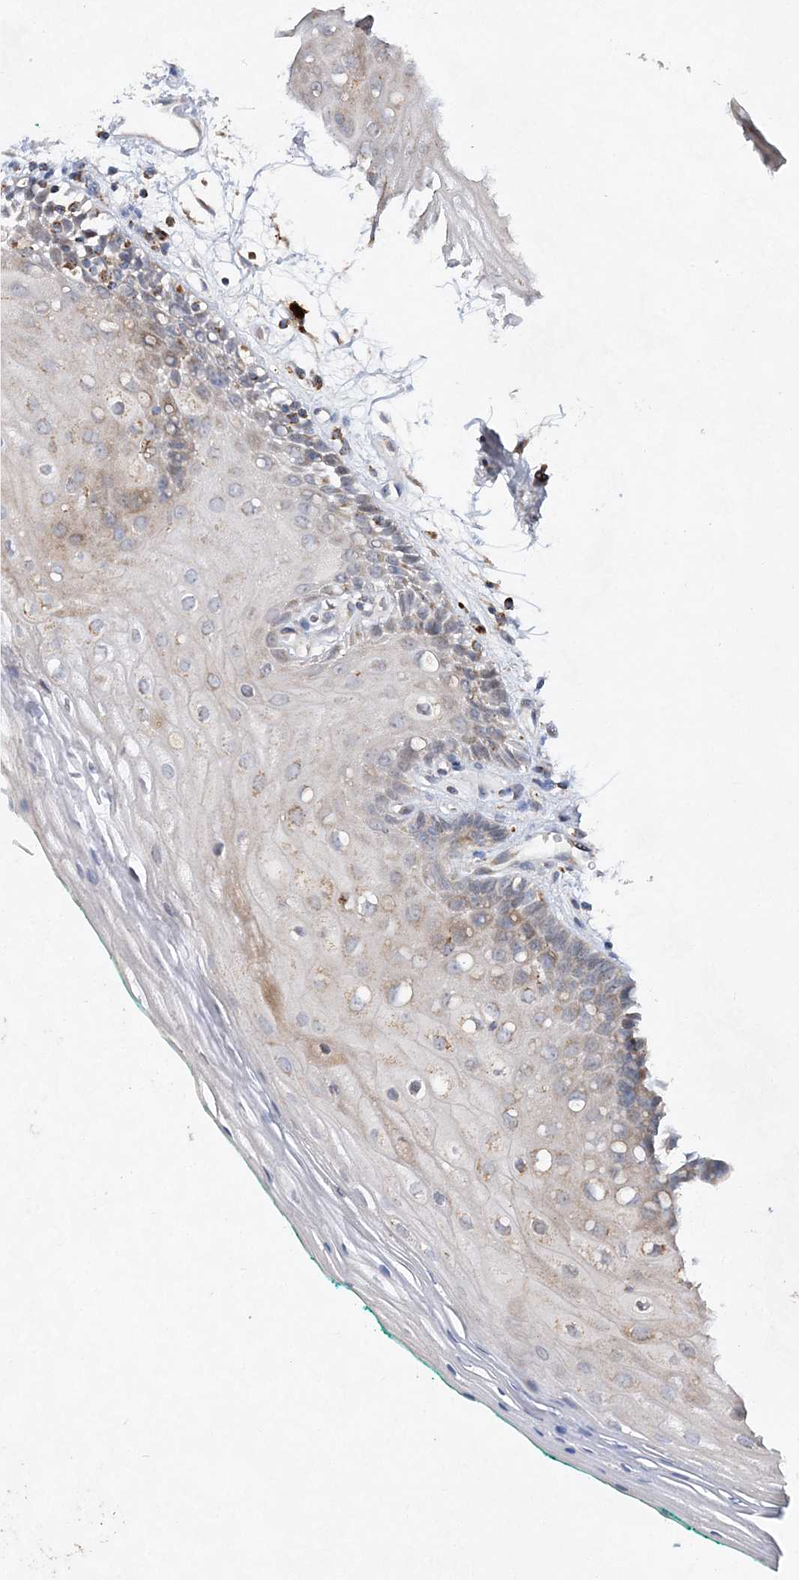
{"staining": {"intensity": "weak", "quantity": "<25%", "location": "cytoplasmic/membranous"}, "tissue": "oral mucosa", "cell_type": "Squamous epithelial cells", "image_type": "normal", "snomed": [{"axis": "morphology", "description": "Normal tissue, NOS"}, {"axis": "topography", "description": "Skeletal muscle"}, {"axis": "topography", "description": "Oral tissue"}, {"axis": "topography", "description": "Peripheral nerve tissue"}], "caption": "IHC photomicrograph of normal human oral mucosa stained for a protein (brown), which demonstrates no expression in squamous epithelial cells.", "gene": "TRAPPC13", "patient": {"sex": "female", "age": 84}}